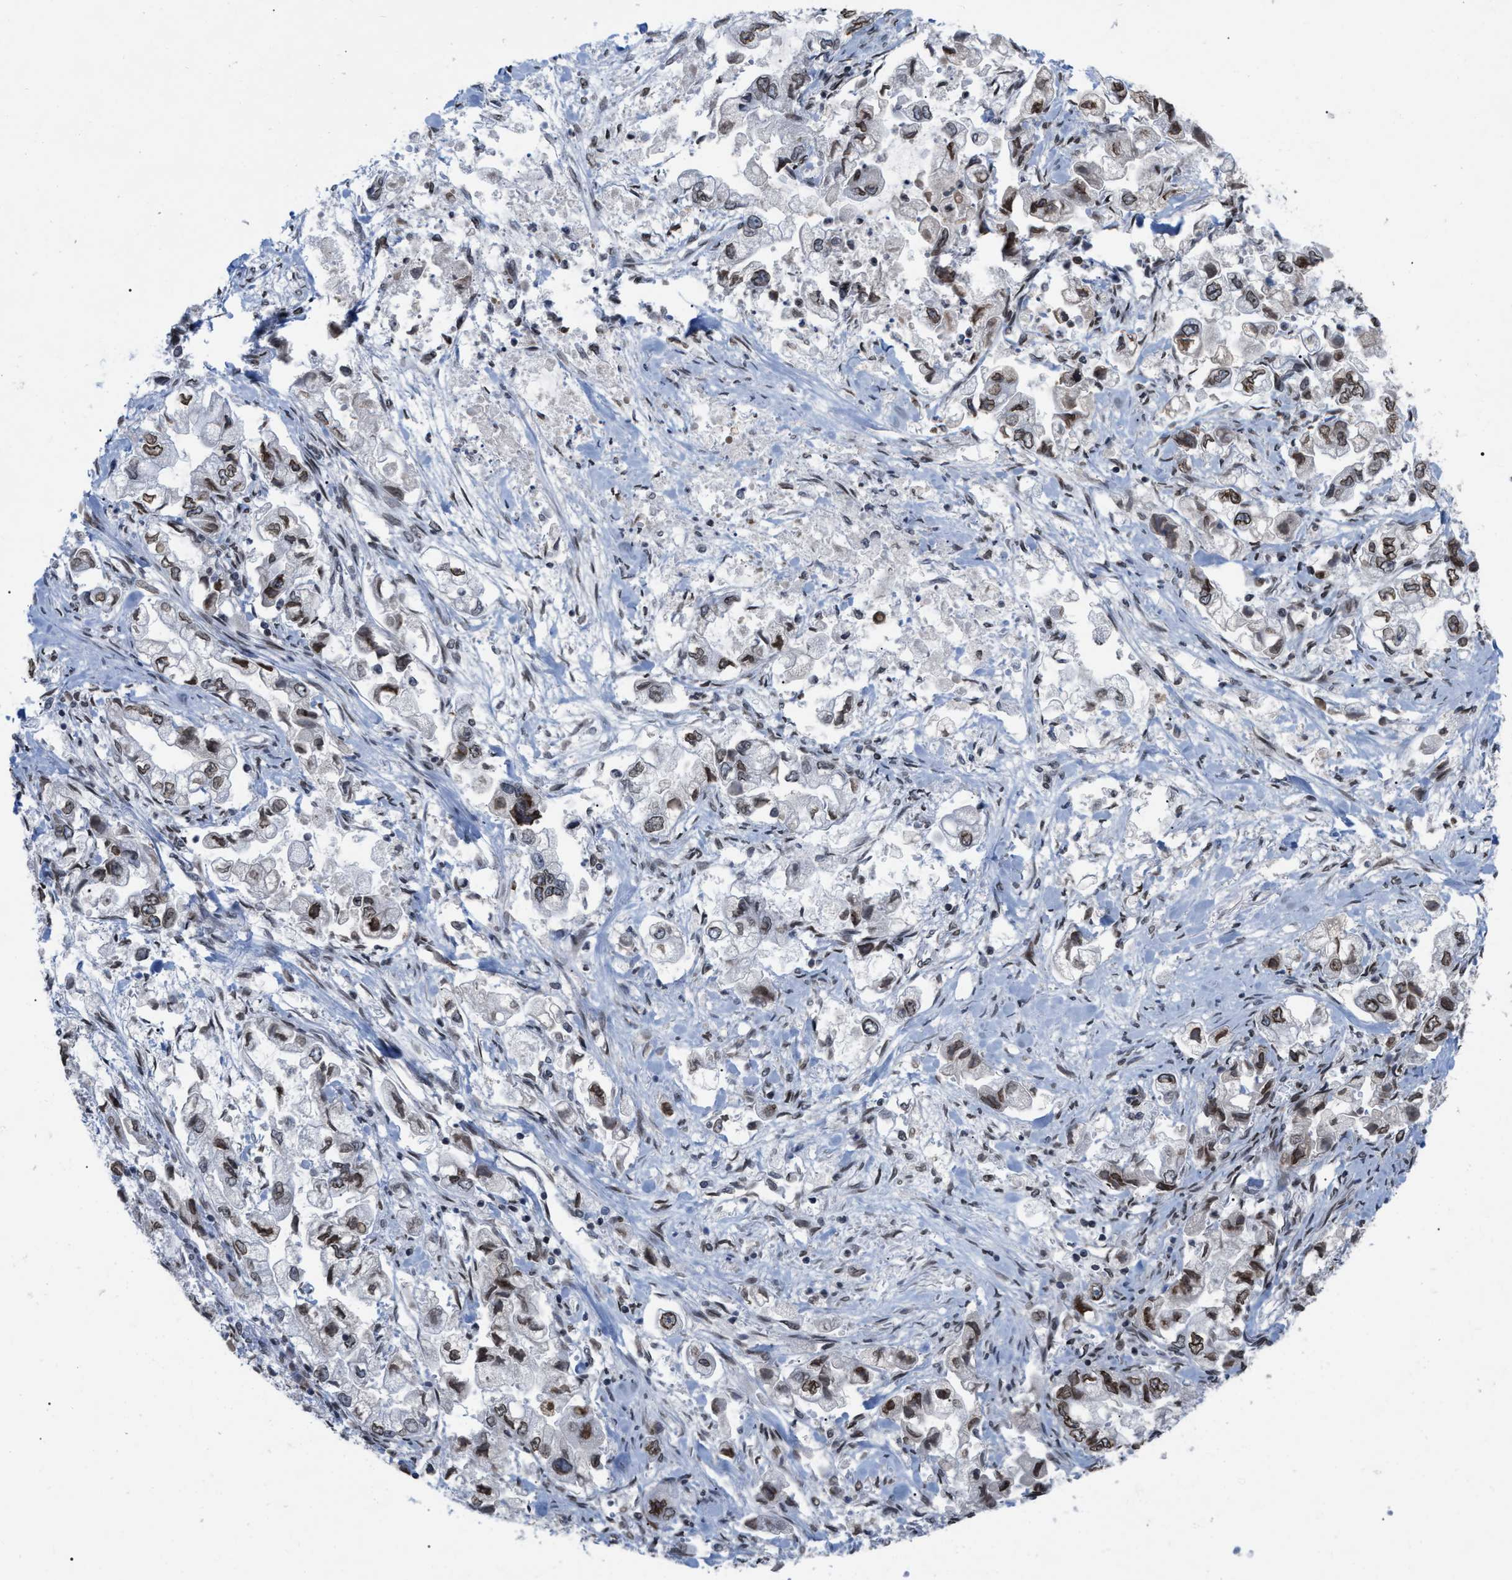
{"staining": {"intensity": "moderate", "quantity": ">75%", "location": "cytoplasmic/membranous,nuclear"}, "tissue": "stomach cancer", "cell_type": "Tumor cells", "image_type": "cancer", "snomed": [{"axis": "morphology", "description": "Normal tissue, NOS"}, {"axis": "morphology", "description": "Adenocarcinoma, NOS"}, {"axis": "topography", "description": "Stomach"}], "caption": "Stomach adenocarcinoma stained for a protein reveals moderate cytoplasmic/membranous and nuclear positivity in tumor cells. (DAB (3,3'-diaminobenzidine) IHC with brightfield microscopy, high magnification).", "gene": "TPR", "patient": {"sex": "male", "age": 62}}